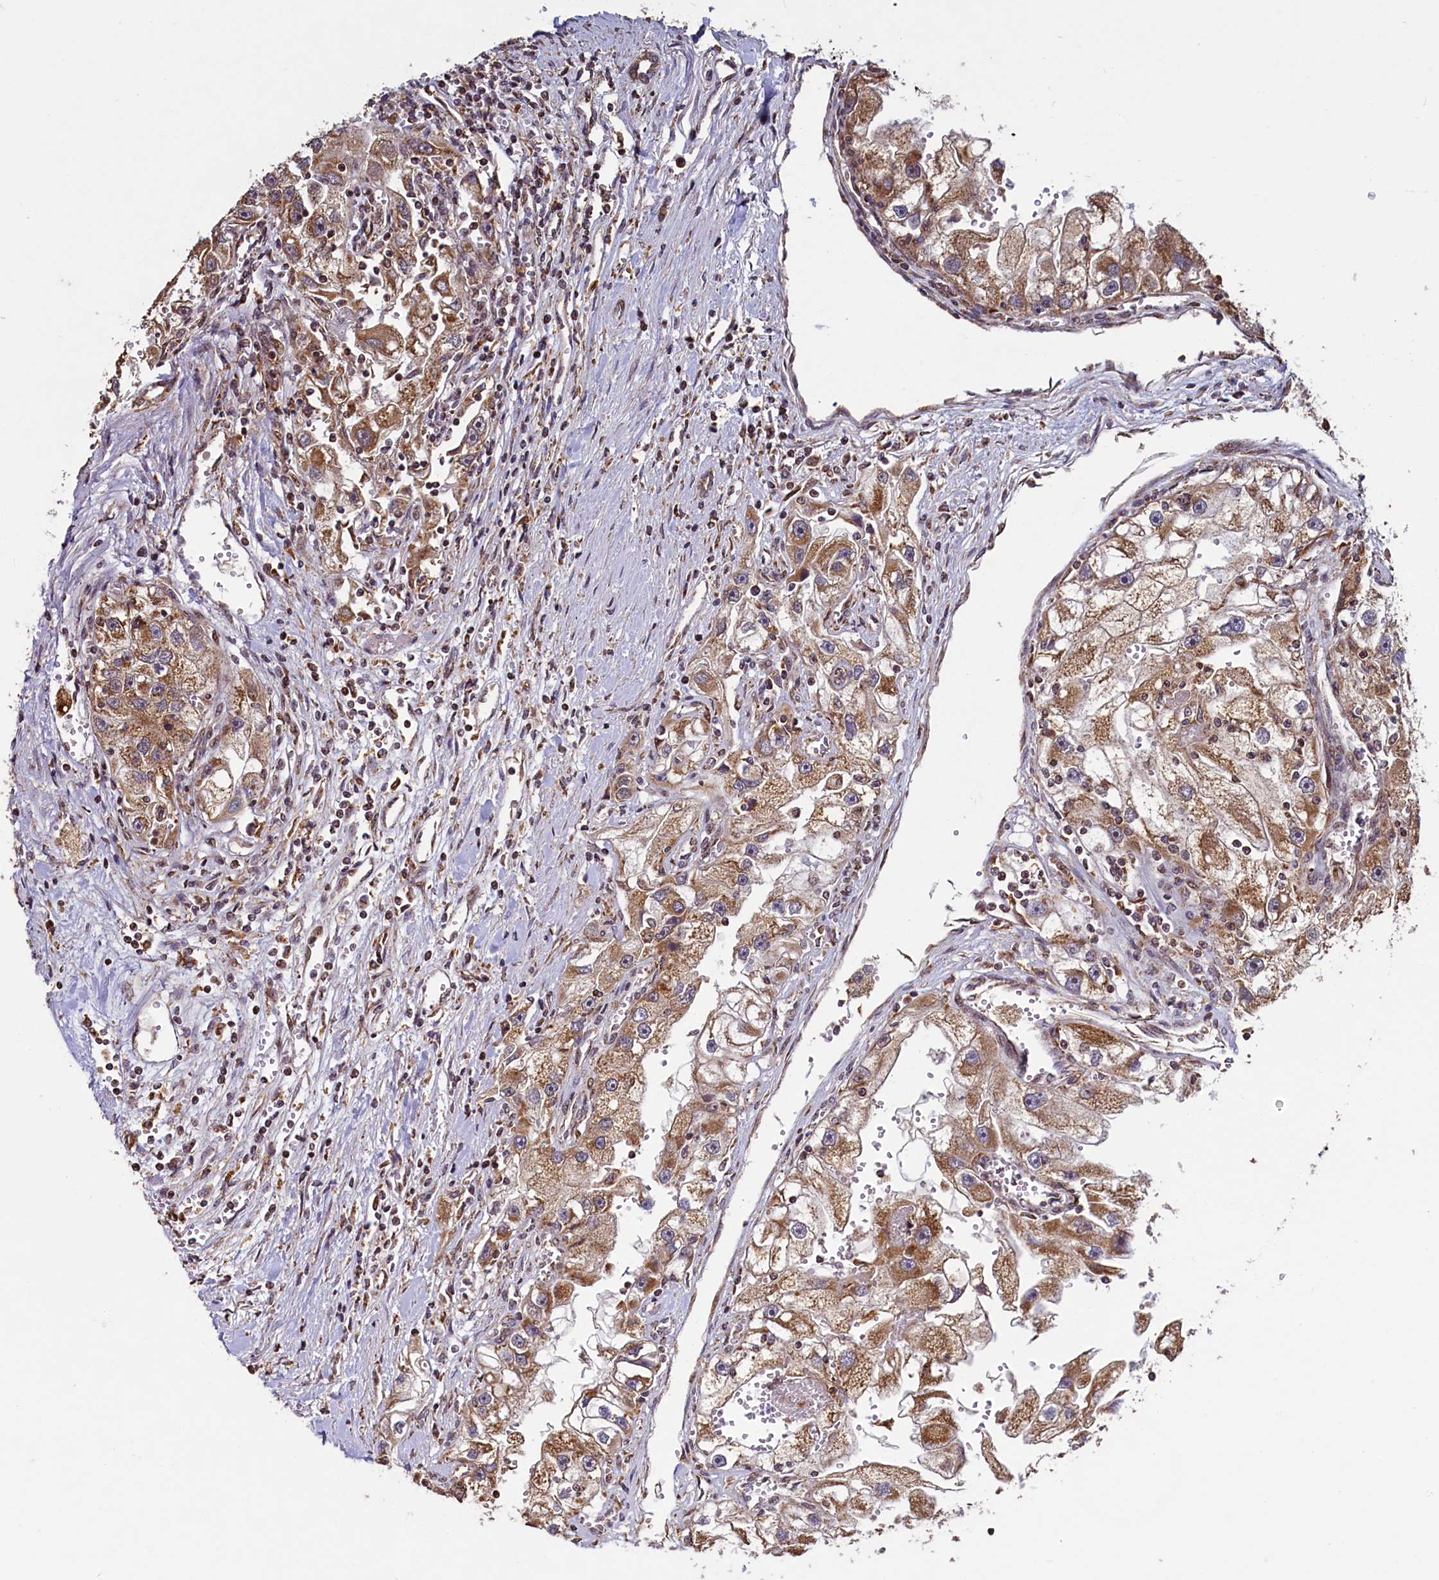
{"staining": {"intensity": "moderate", "quantity": ">75%", "location": "cytoplasmic/membranous"}, "tissue": "renal cancer", "cell_type": "Tumor cells", "image_type": "cancer", "snomed": [{"axis": "morphology", "description": "Adenocarcinoma, NOS"}, {"axis": "topography", "description": "Kidney"}], "caption": "An immunohistochemistry (IHC) photomicrograph of neoplastic tissue is shown. Protein staining in brown labels moderate cytoplasmic/membranous positivity in renal cancer within tumor cells.", "gene": "ZNF577", "patient": {"sex": "male", "age": 63}}